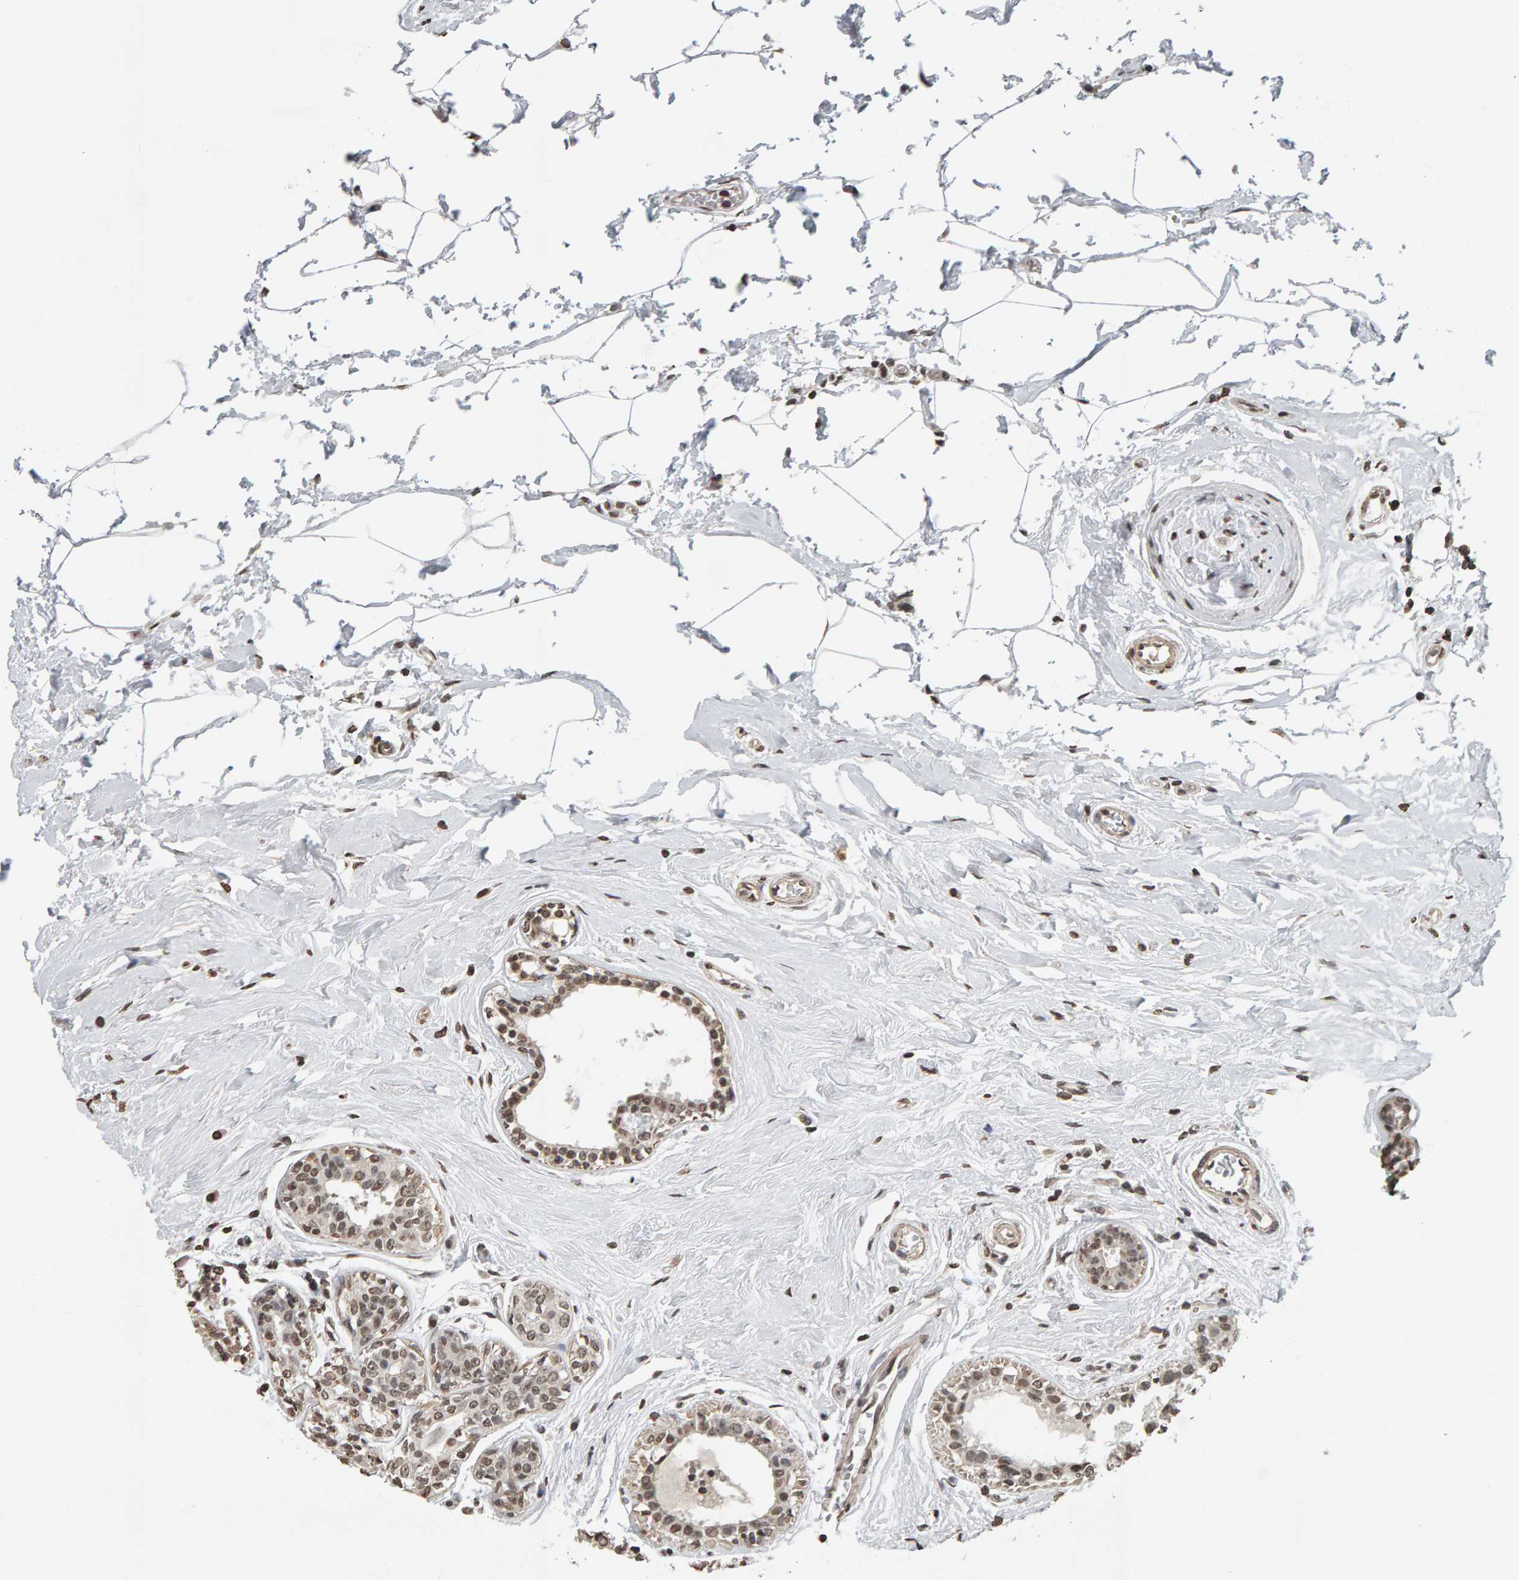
{"staining": {"intensity": "weak", "quantity": ">75%", "location": "cytoplasmic/membranous,nuclear"}, "tissue": "breast cancer", "cell_type": "Tumor cells", "image_type": "cancer", "snomed": [{"axis": "morphology", "description": "Duct carcinoma"}, {"axis": "topography", "description": "Breast"}], "caption": "This image exhibits IHC staining of human infiltrating ductal carcinoma (breast), with low weak cytoplasmic/membranous and nuclear positivity in about >75% of tumor cells.", "gene": "AFF4", "patient": {"sex": "female", "age": 55}}